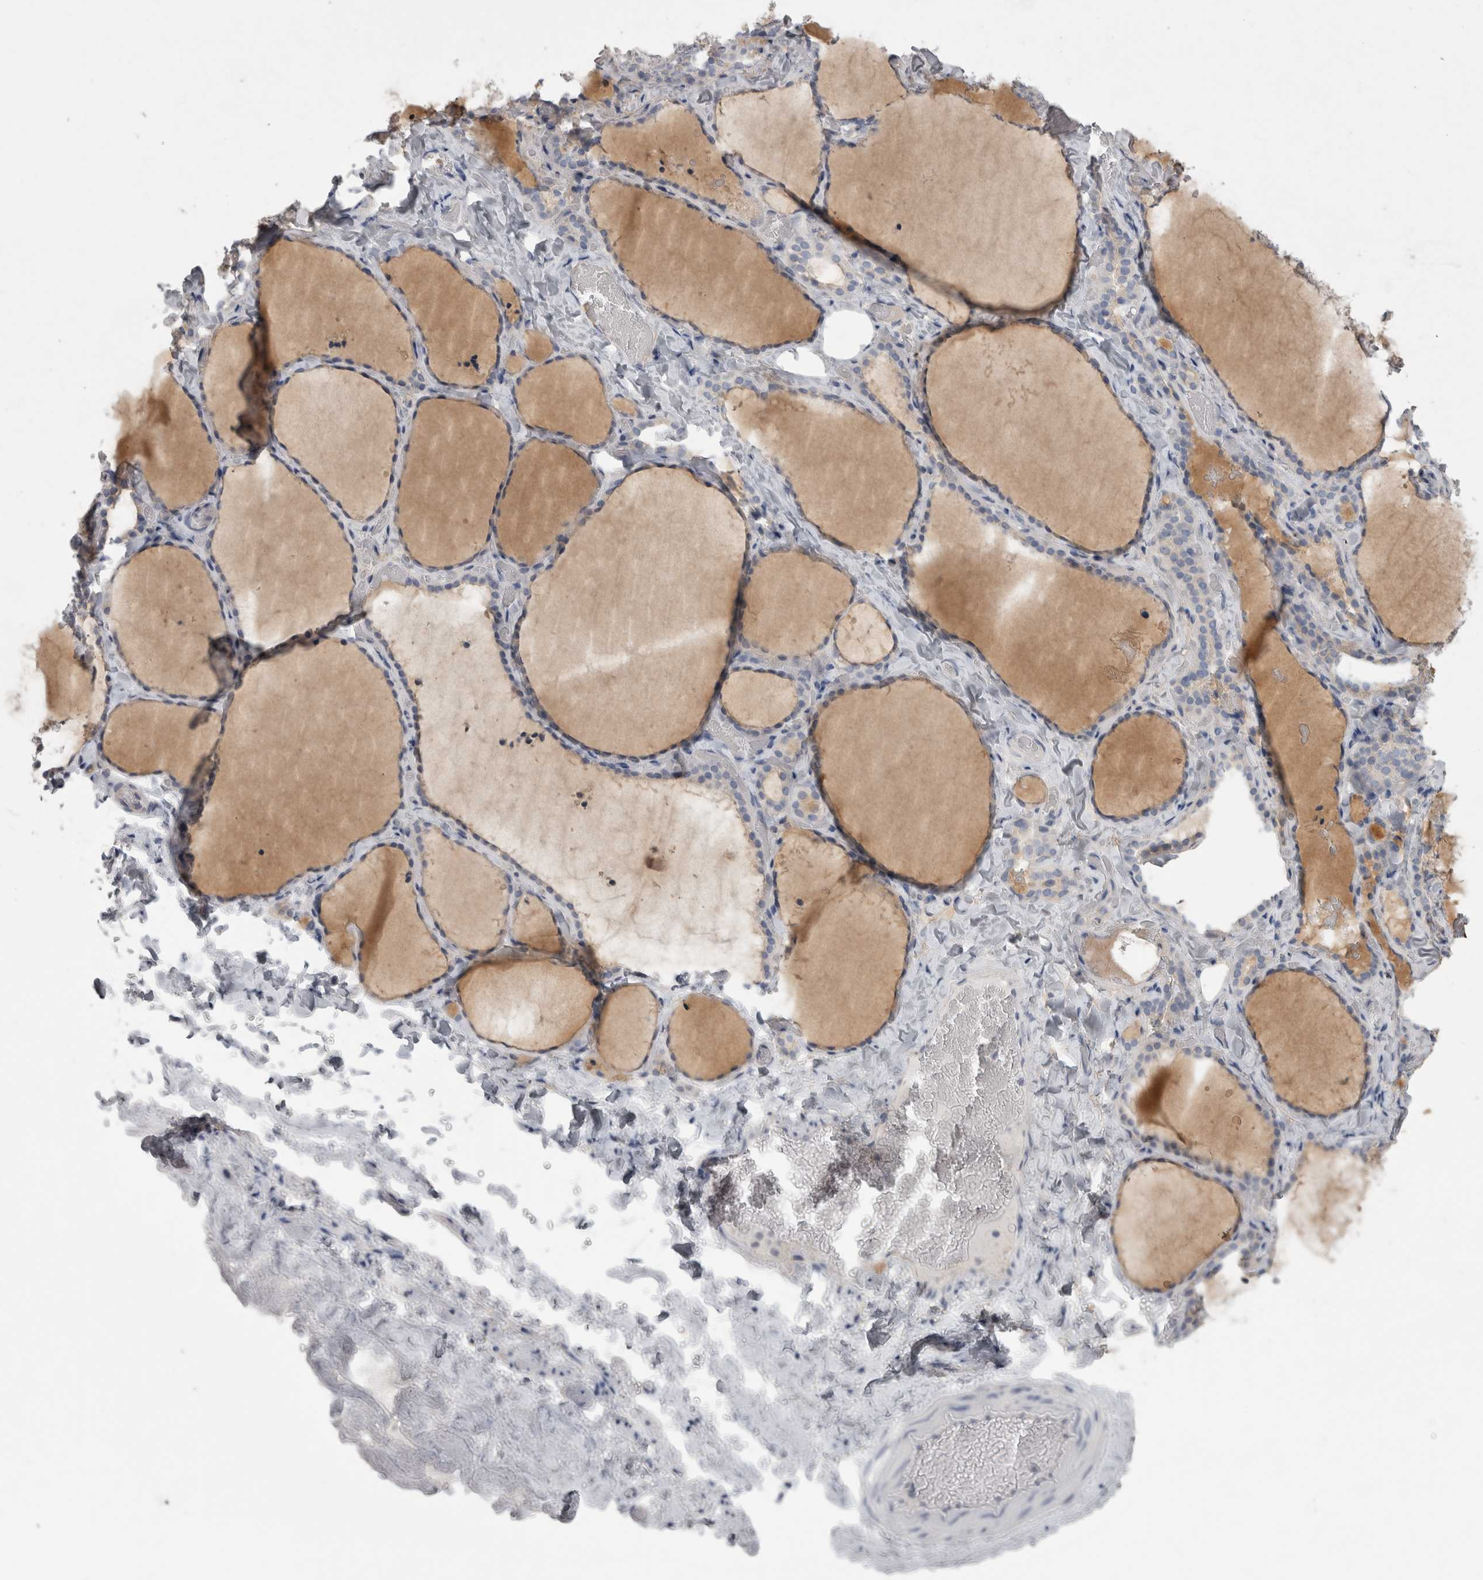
{"staining": {"intensity": "negative", "quantity": "none", "location": "none"}, "tissue": "thyroid gland", "cell_type": "Glandular cells", "image_type": "normal", "snomed": [{"axis": "morphology", "description": "Normal tissue, NOS"}, {"axis": "topography", "description": "Thyroid gland"}], "caption": "There is no significant expression in glandular cells of thyroid gland. Brightfield microscopy of IHC stained with DAB (brown) and hematoxylin (blue), captured at high magnification.", "gene": "LRRC40", "patient": {"sex": "female", "age": 22}}